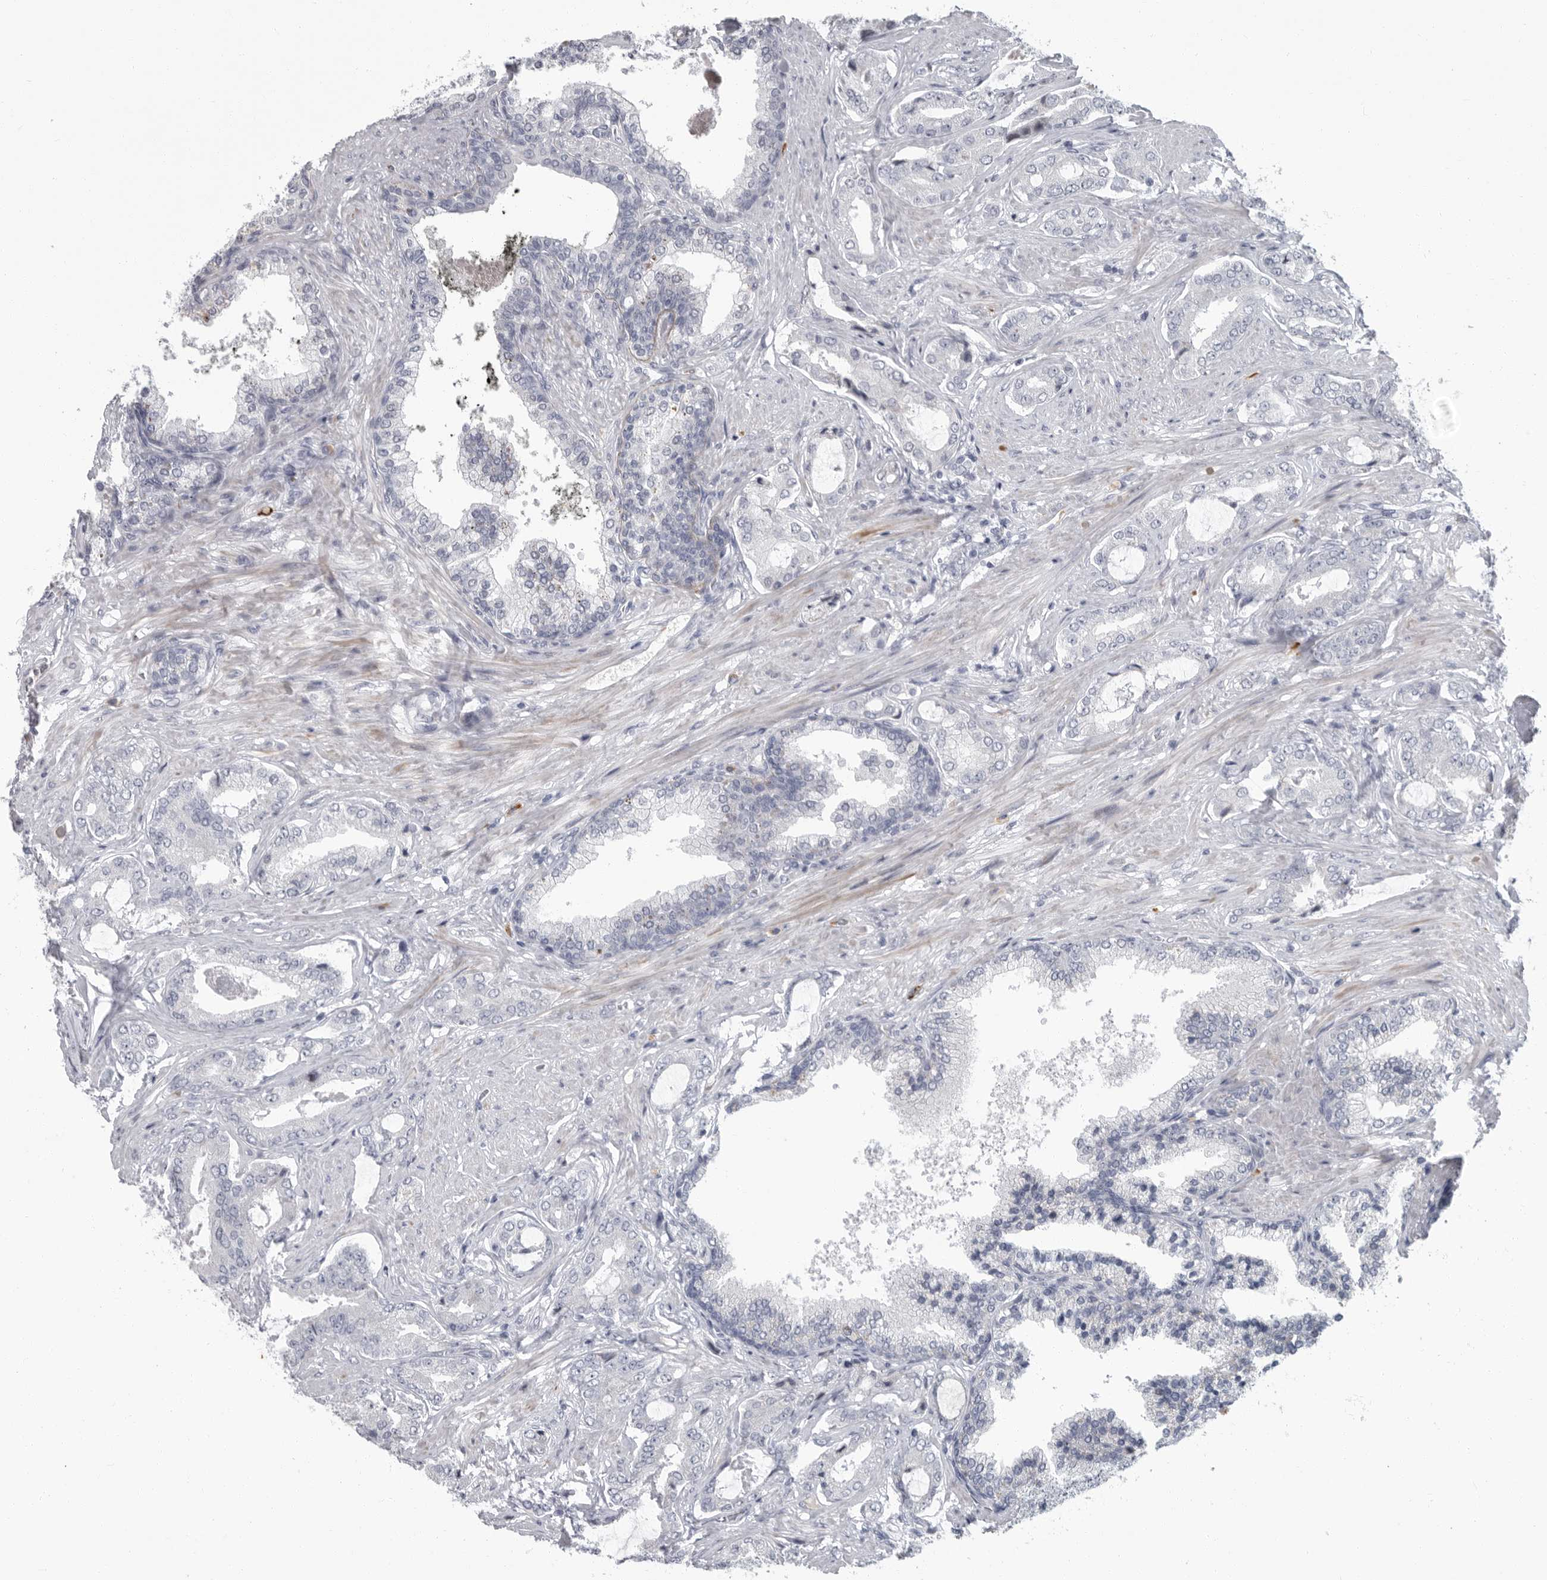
{"staining": {"intensity": "negative", "quantity": "none", "location": "none"}, "tissue": "prostate cancer", "cell_type": "Tumor cells", "image_type": "cancer", "snomed": [{"axis": "morphology", "description": "Adenocarcinoma, Low grade"}, {"axis": "topography", "description": "Prostate"}], "caption": "High power microscopy image of an IHC micrograph of prostate cancer (adenocarcinoma (low-grade)), revealing no significant staining in tumor cells.", "gene": "SLC25A39", "patient": {"sex": "male", "age": 71}}